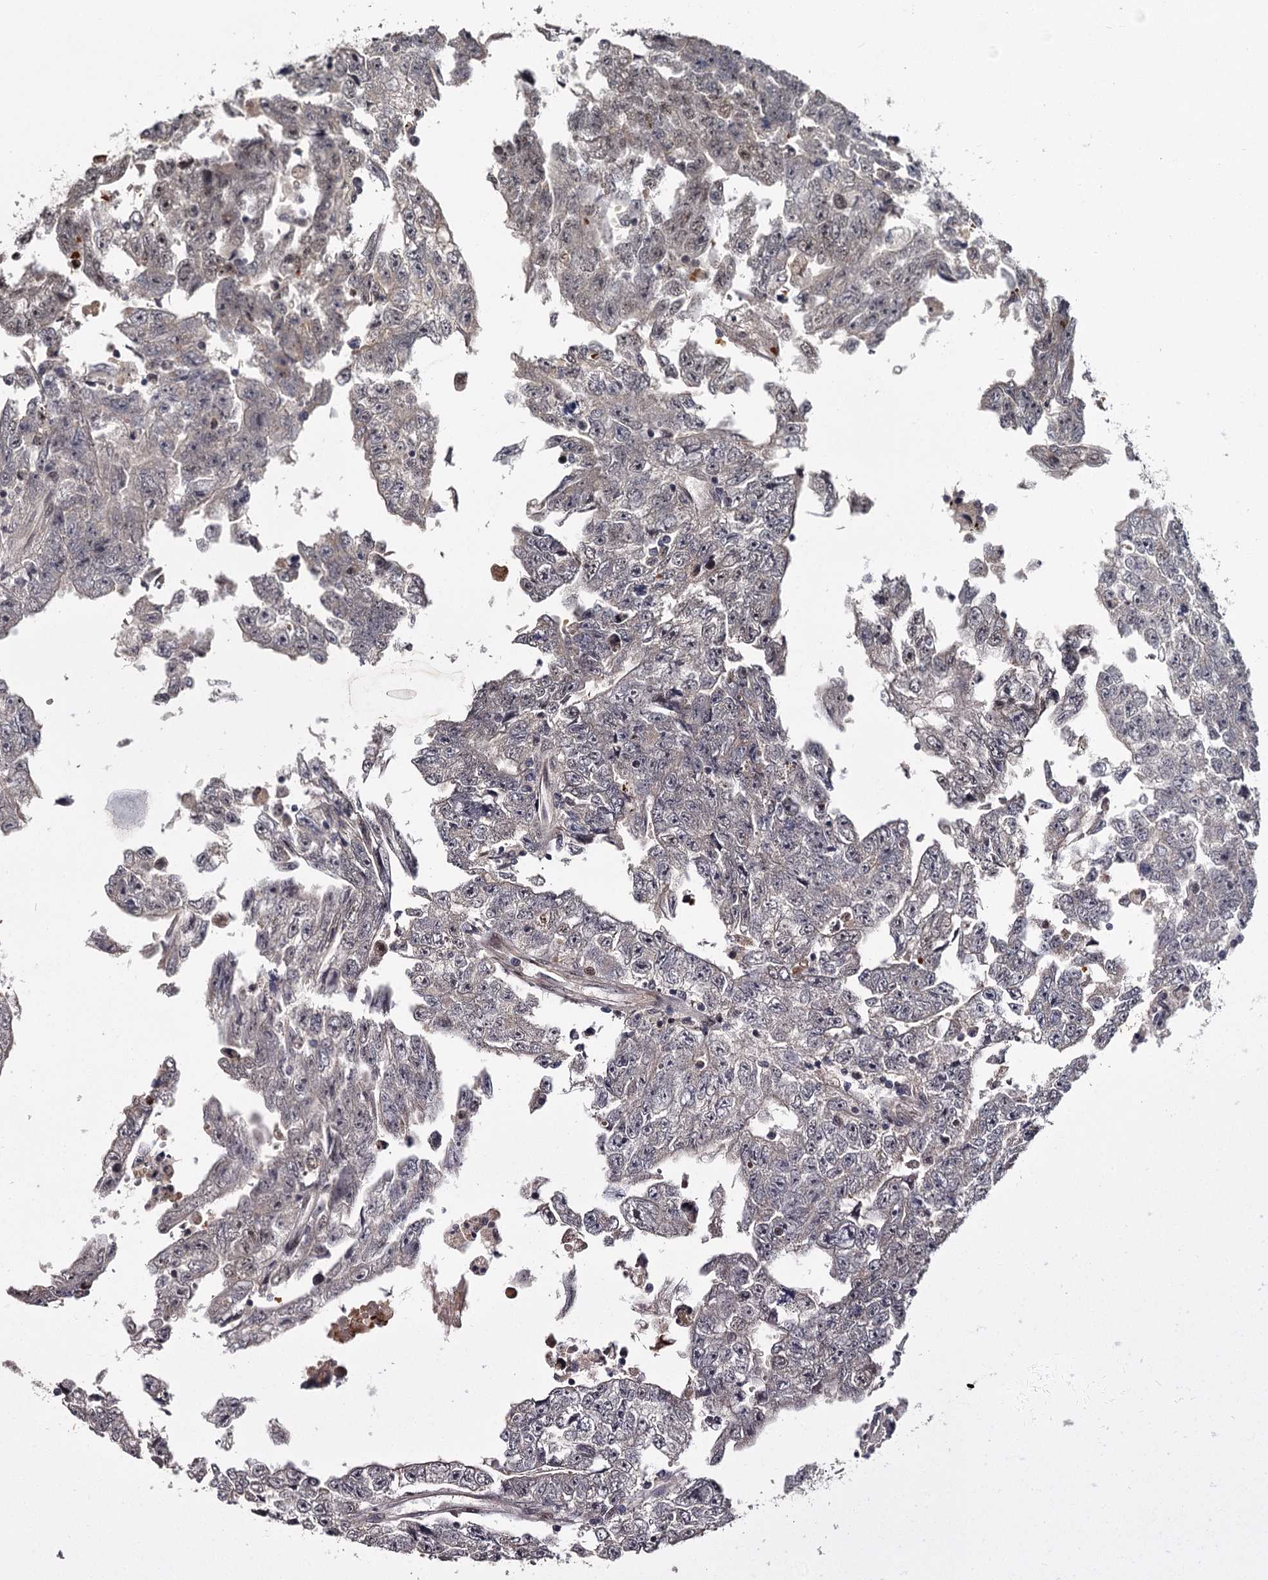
{"staining": {"intensity": "negative", "quantity": "none", "location": "none"}, "tissue": "testis cancer", "cell_type": "Tumor cells", "image_type": "cancer", "snomed": [{"axis": "morphology", "description": "Carcinoma, Embryonal, NOS"}, {"axis": "topography", "description": "Testis"}], "caption": "Immunohistochemistry (IHC) of human testis embryonal carcinoma shows no staining in tumor cells. (DAB (3,3'-diaminobenzidine) immunohistochemistry visualized using brightfield microscopy, high magnification).", "gene": "RNF44", "patient": {"sex": "male", "age": 25}}